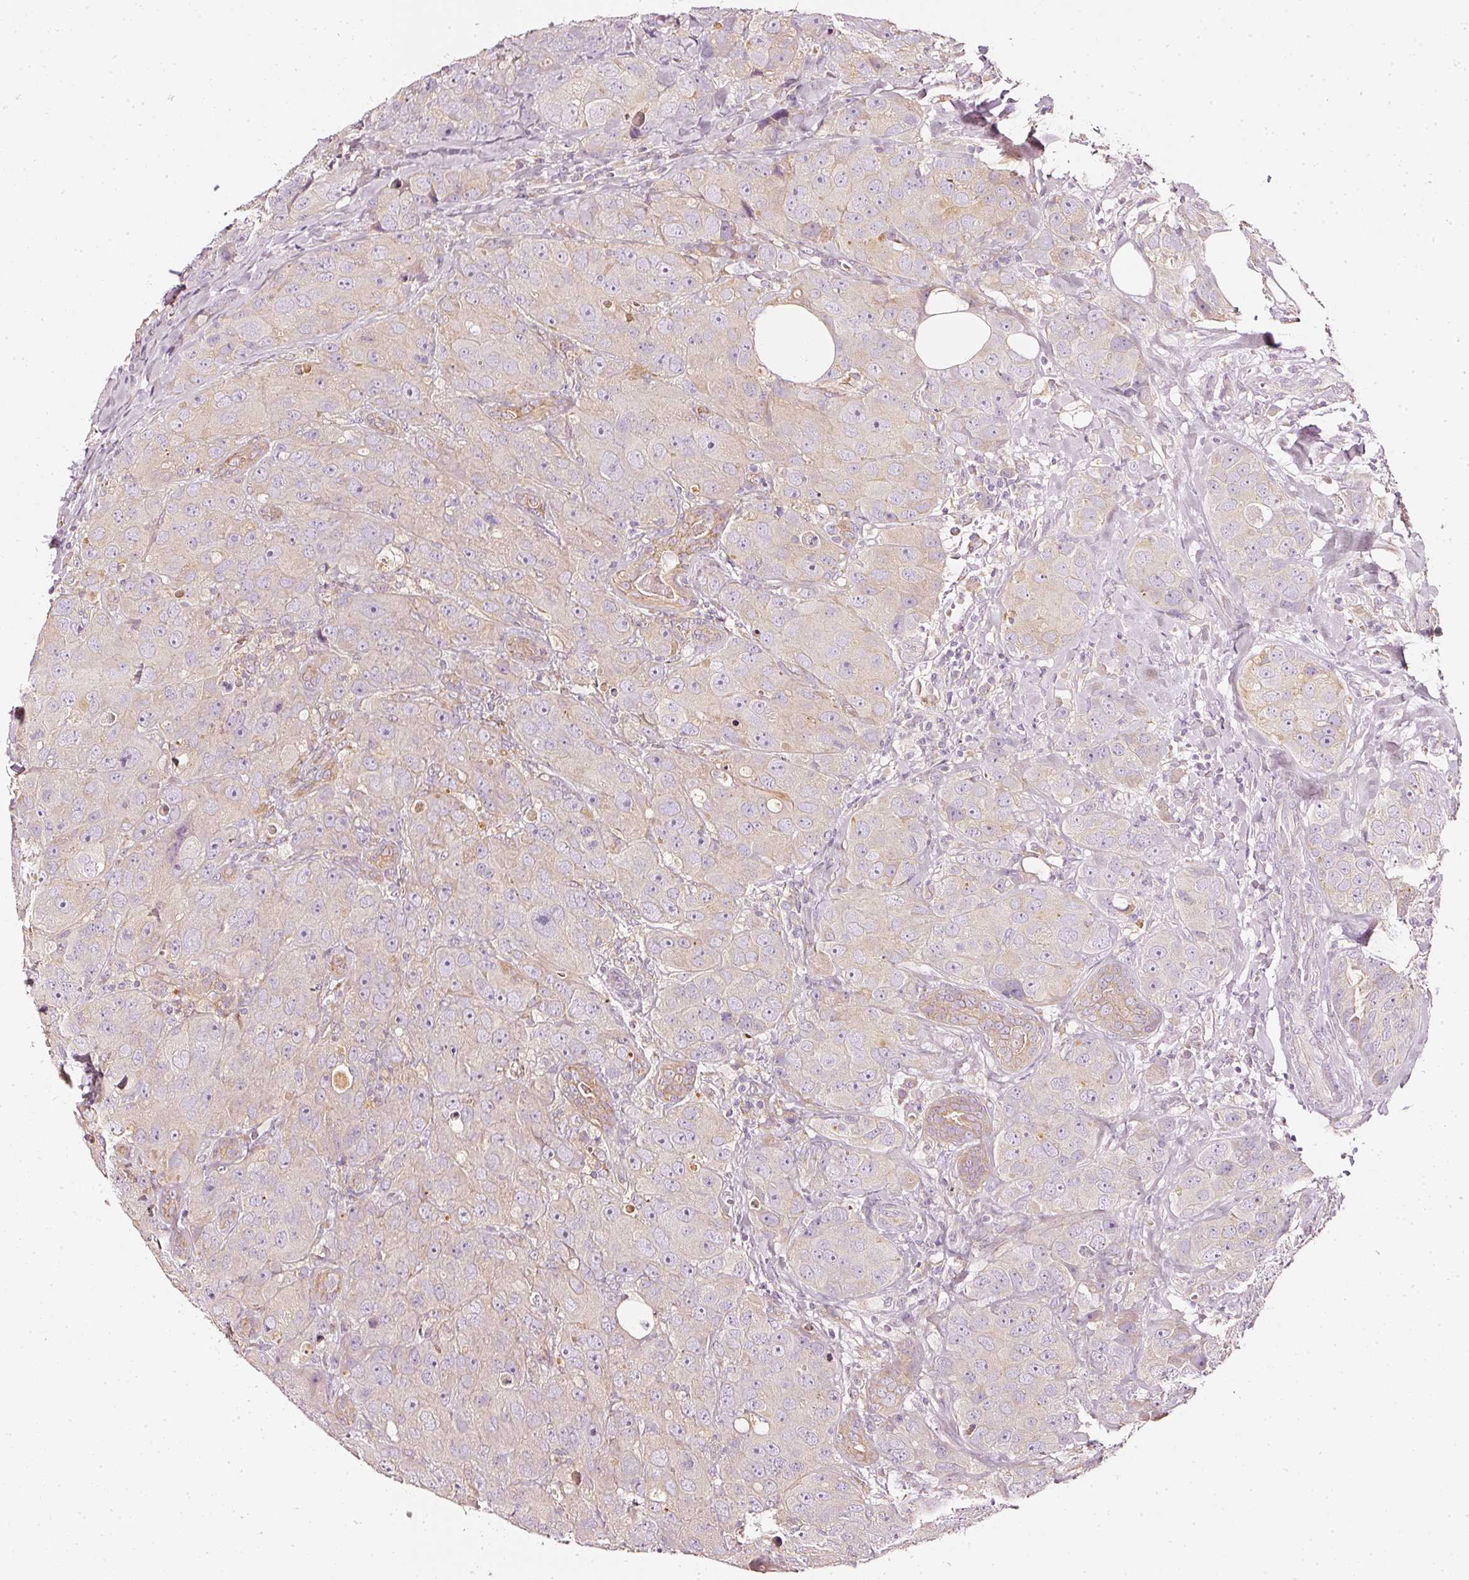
{"staining": {"intensity": "weak", "quantity": "<25%", "location": "cytoplasmic/membranous"}, "tissue": "breast cancer", "cell_type": "Tumor cells", "image_type": "cancer", "snomed": [{"axis": "morphology", "description": "Duct carcinoma"}, {"axis": "topography", "description": "Breast"}], "caption": "Tumor cells show no significant positivity in breast cancer (infiltrating ductal carcinoma).", "gene": "CNP", "patient": {"sex": "female", "age": 43}}